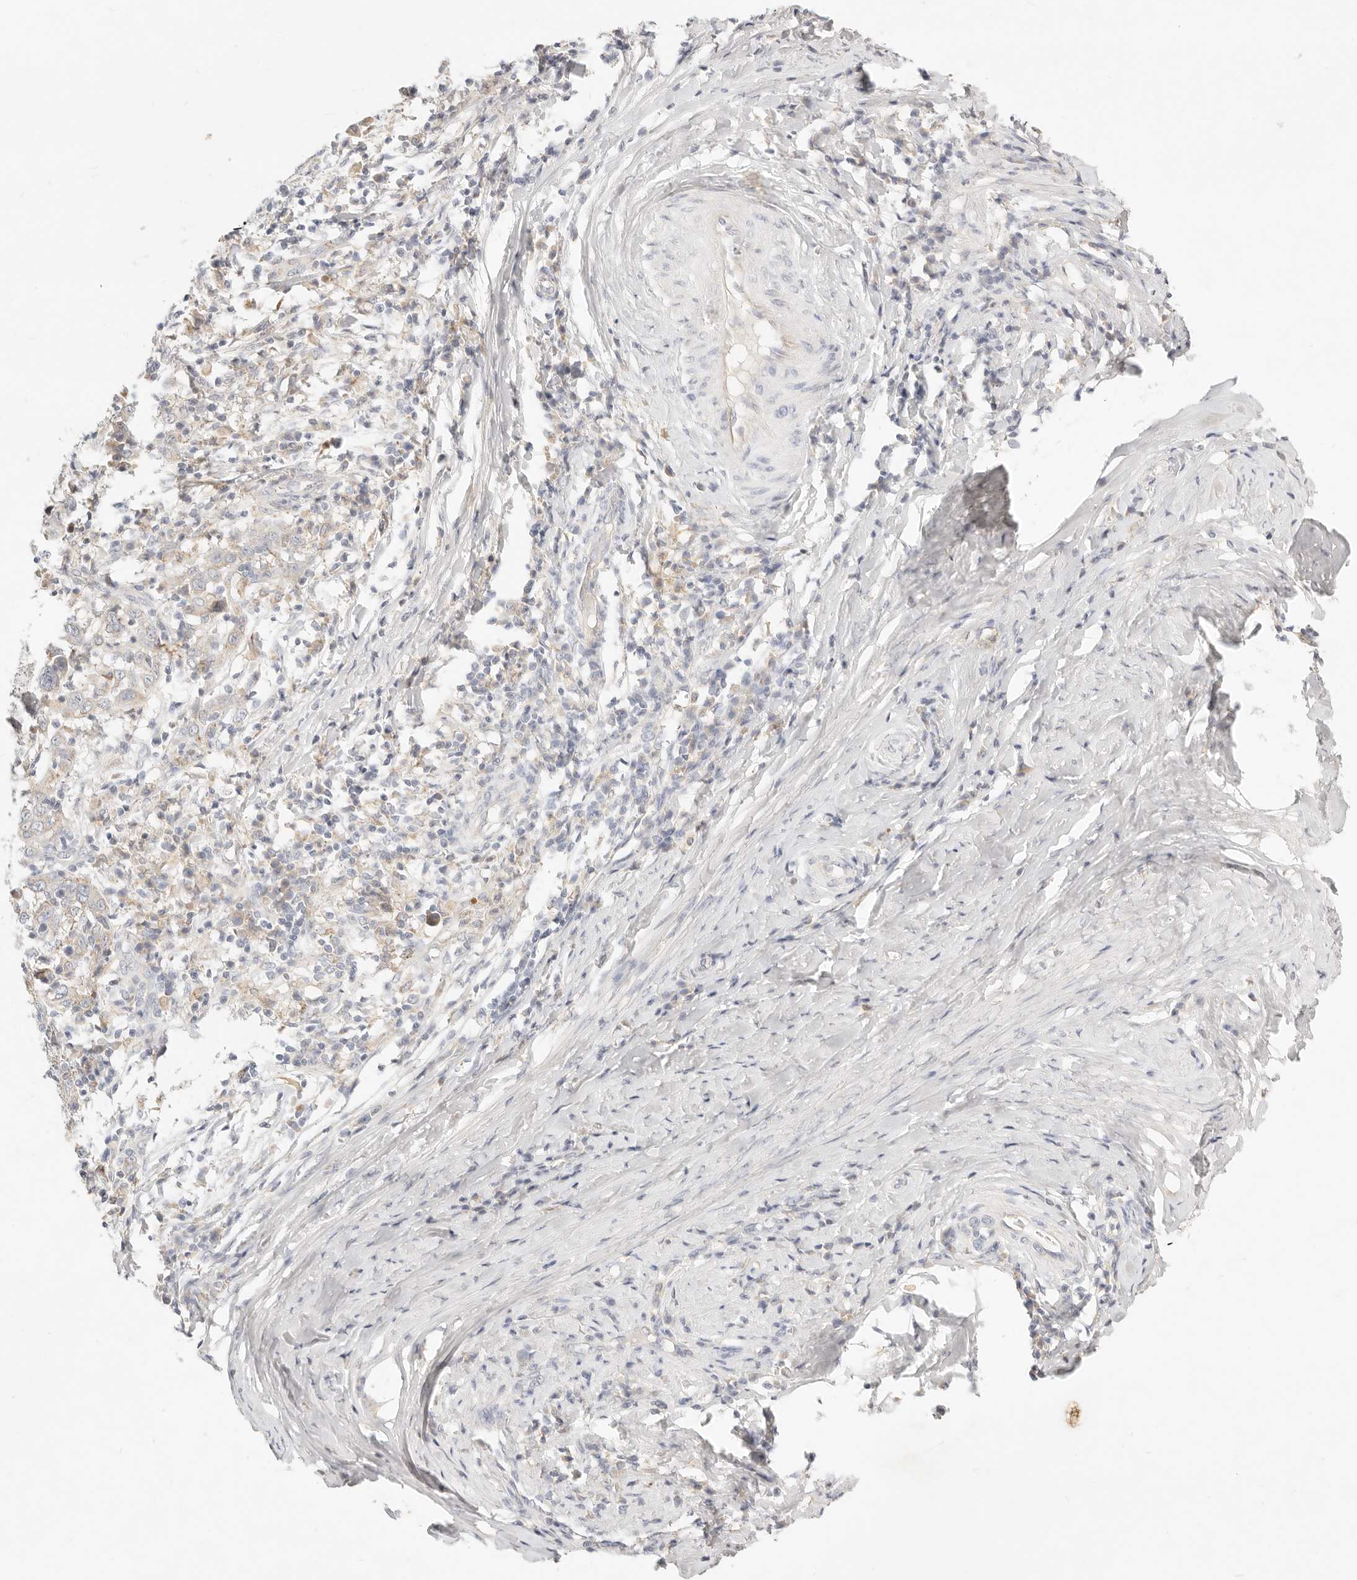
{"staining": {"intensity": "negative", "quantity": "none", "location": "none"}, "tissue": "cervical cancer", "cell_type": "Tumor cells", "image_type": "cancer", "snomed": [{"axis": "morphology", "description": "Squamous cell carcinoma, NOS"}, {"axis": "topography", "description": "Cervix"}], "caption": "Immunohistochemistry image of neoplastic tissue: human squamous cell carcinoma (cervical) stained with DAB exhibits no significant protein expression in tumor cells.", "gene": "ACOX1", "patient": {"sex": "female", "age": 46}}